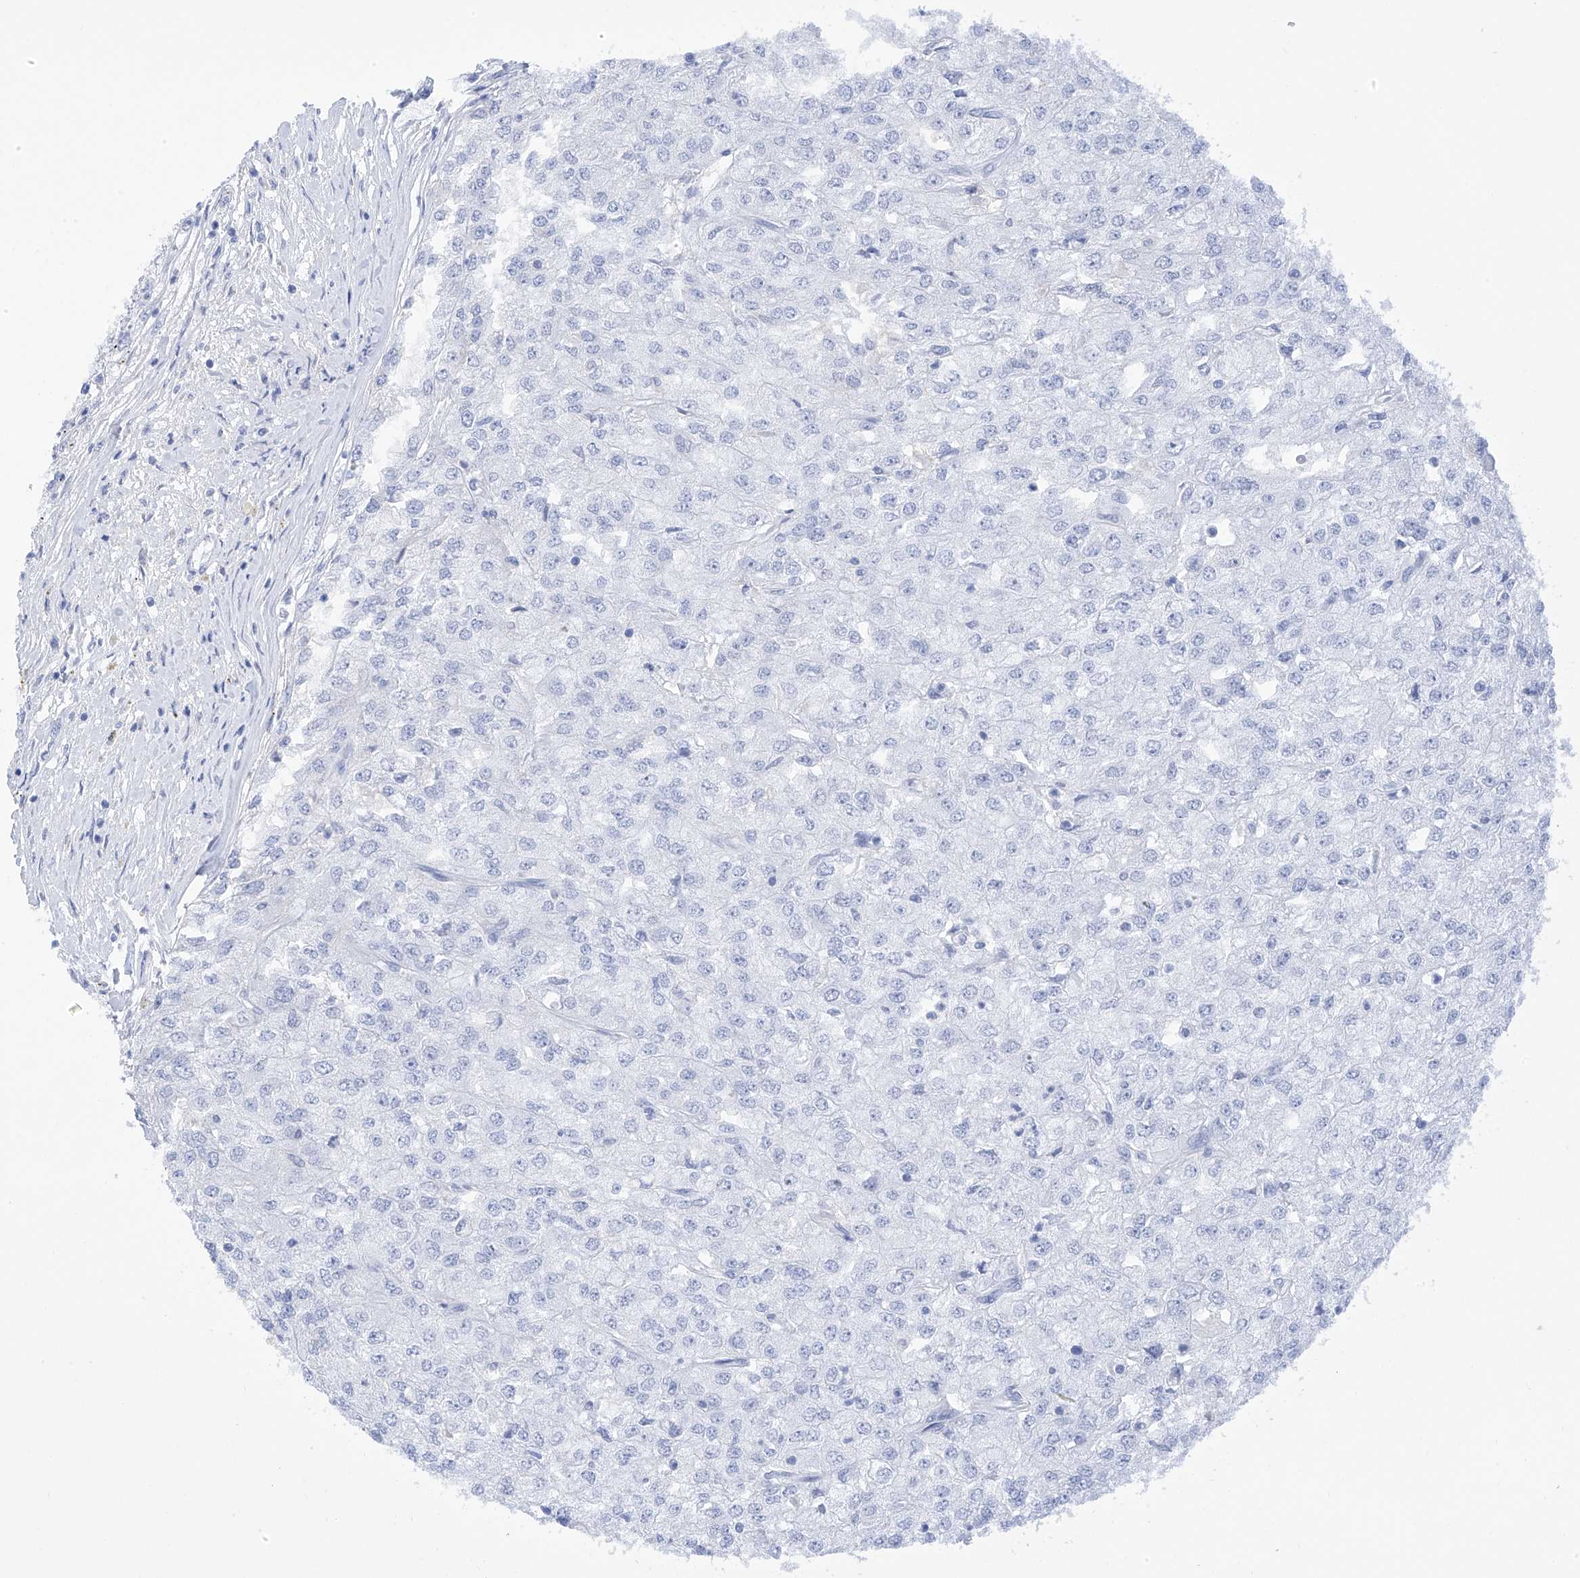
{"staining": {"intensity": "negative", "quantity": "none", "location": "none"}, "tissue": "renal cancer", "cell_type": "Tumor cells", "image_type": "cancer", "snomed": [{"axis": "morphology", "description": "Adenocarcinoma, NOS"}, {"axis": "topography", "description": "Kidney"}], "caption": "The histopathology image reveals no significant staining in tumor cells of renal cancer (adenocarcinoma). The staining is performed using DAB brown chromogen with nuclei counter-stained in using hematoxylin.", "gene": "P2RX7", "patient": {"sex": "female", "age": 54}}